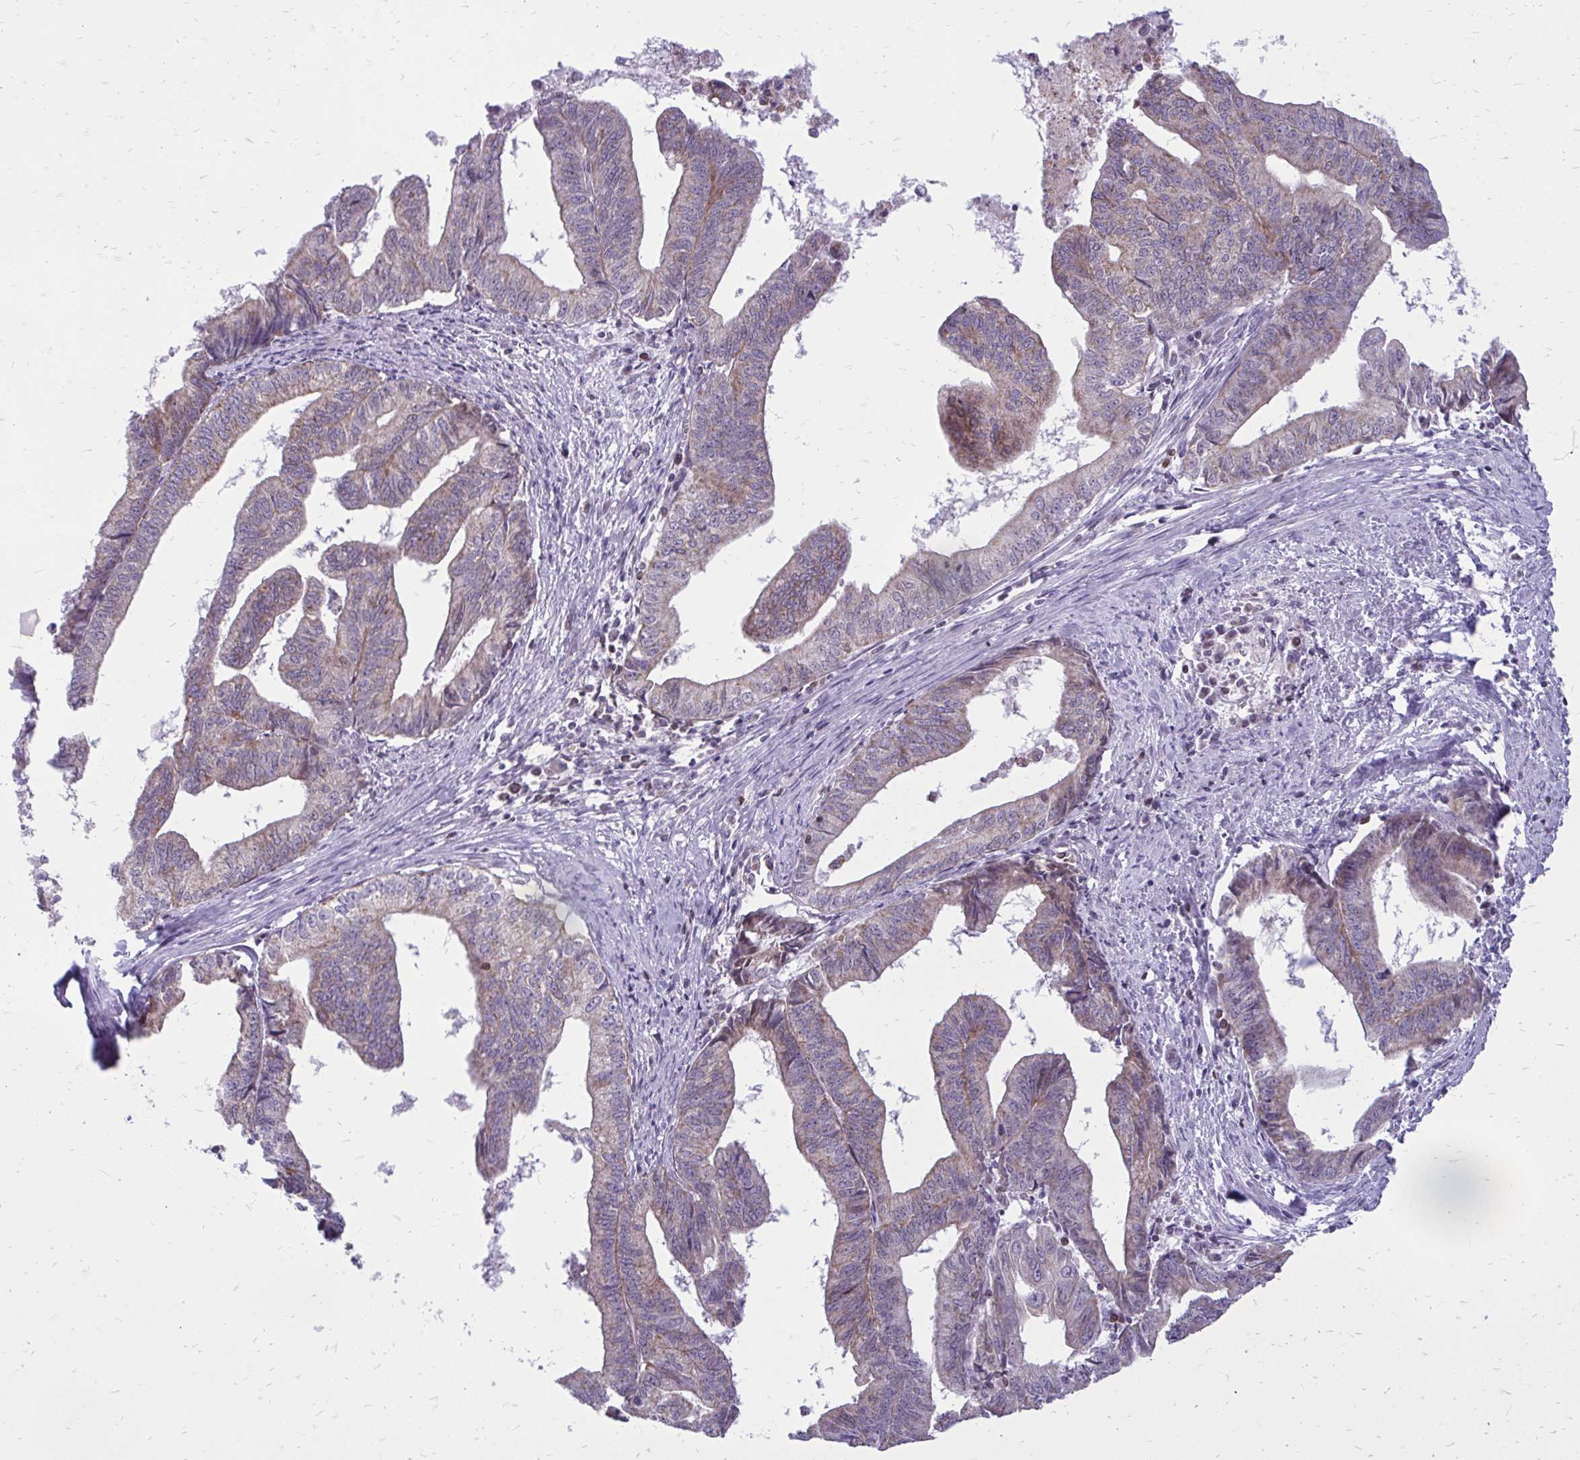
{"staining": {"intensity": "weak", "quantity": "<25%", "location": "cytoplasmic/membranous"}, "tissue": "endometrial cancer", "cell_type": "Tumor cells", "image_type": "cancer", "snomed": [{"axis": "morphology", "description": "Adenocarcinoma, NOS"}, {"axis": "topography", "description": "Endometrium"}], "caption": "Immunohistochemical staining of human adenocarcinoma (endometrial) demonstrates no significant positivity in tumor cells.", "gene": "RPS6KA2", "patient": {"sex": "female", "age": 65}}